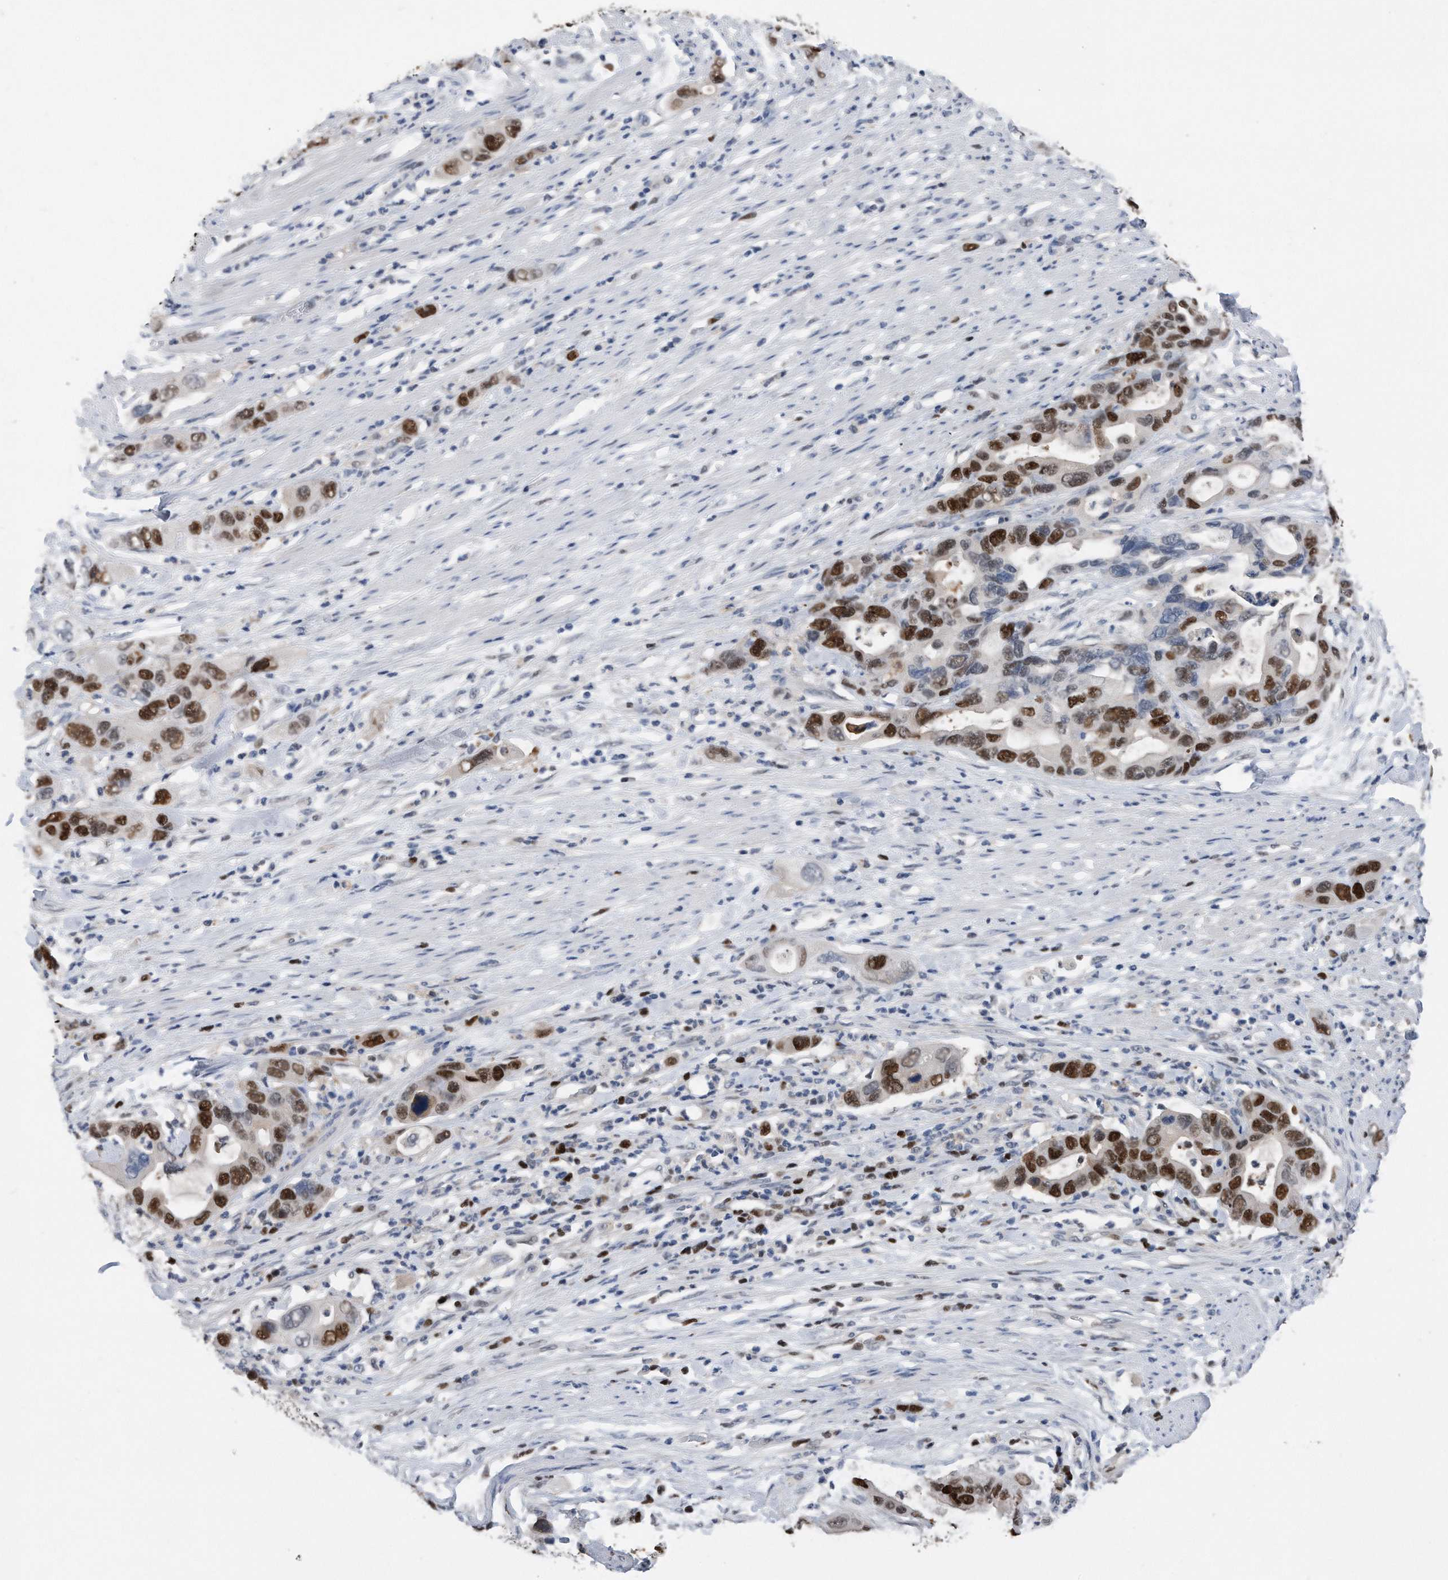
{"staining": {"intensity": "strong", "quantity": ">75%", "location": "nuclear"}, "tissue": "pancreatic cancer", "cell_type": "Tumor cells", "image_type": "cancer", "snomed": [{"axis": "morphology", "description": "Adenocarcinoma, NOS"}, {"axis": "topography", "description": "Pancreas"}], "caption": "Tumor cells exhibit high levels of strong nuclear staining in about >75% of cells in pancreatic cancer. The staining was performed using DAB to visualize the protein expression in brown, while the nuclei were stained in blue with hematoxylin (Magnification: 20x).", "gene": "PCNA", "patient": {"sex": "female", "age": 71}}